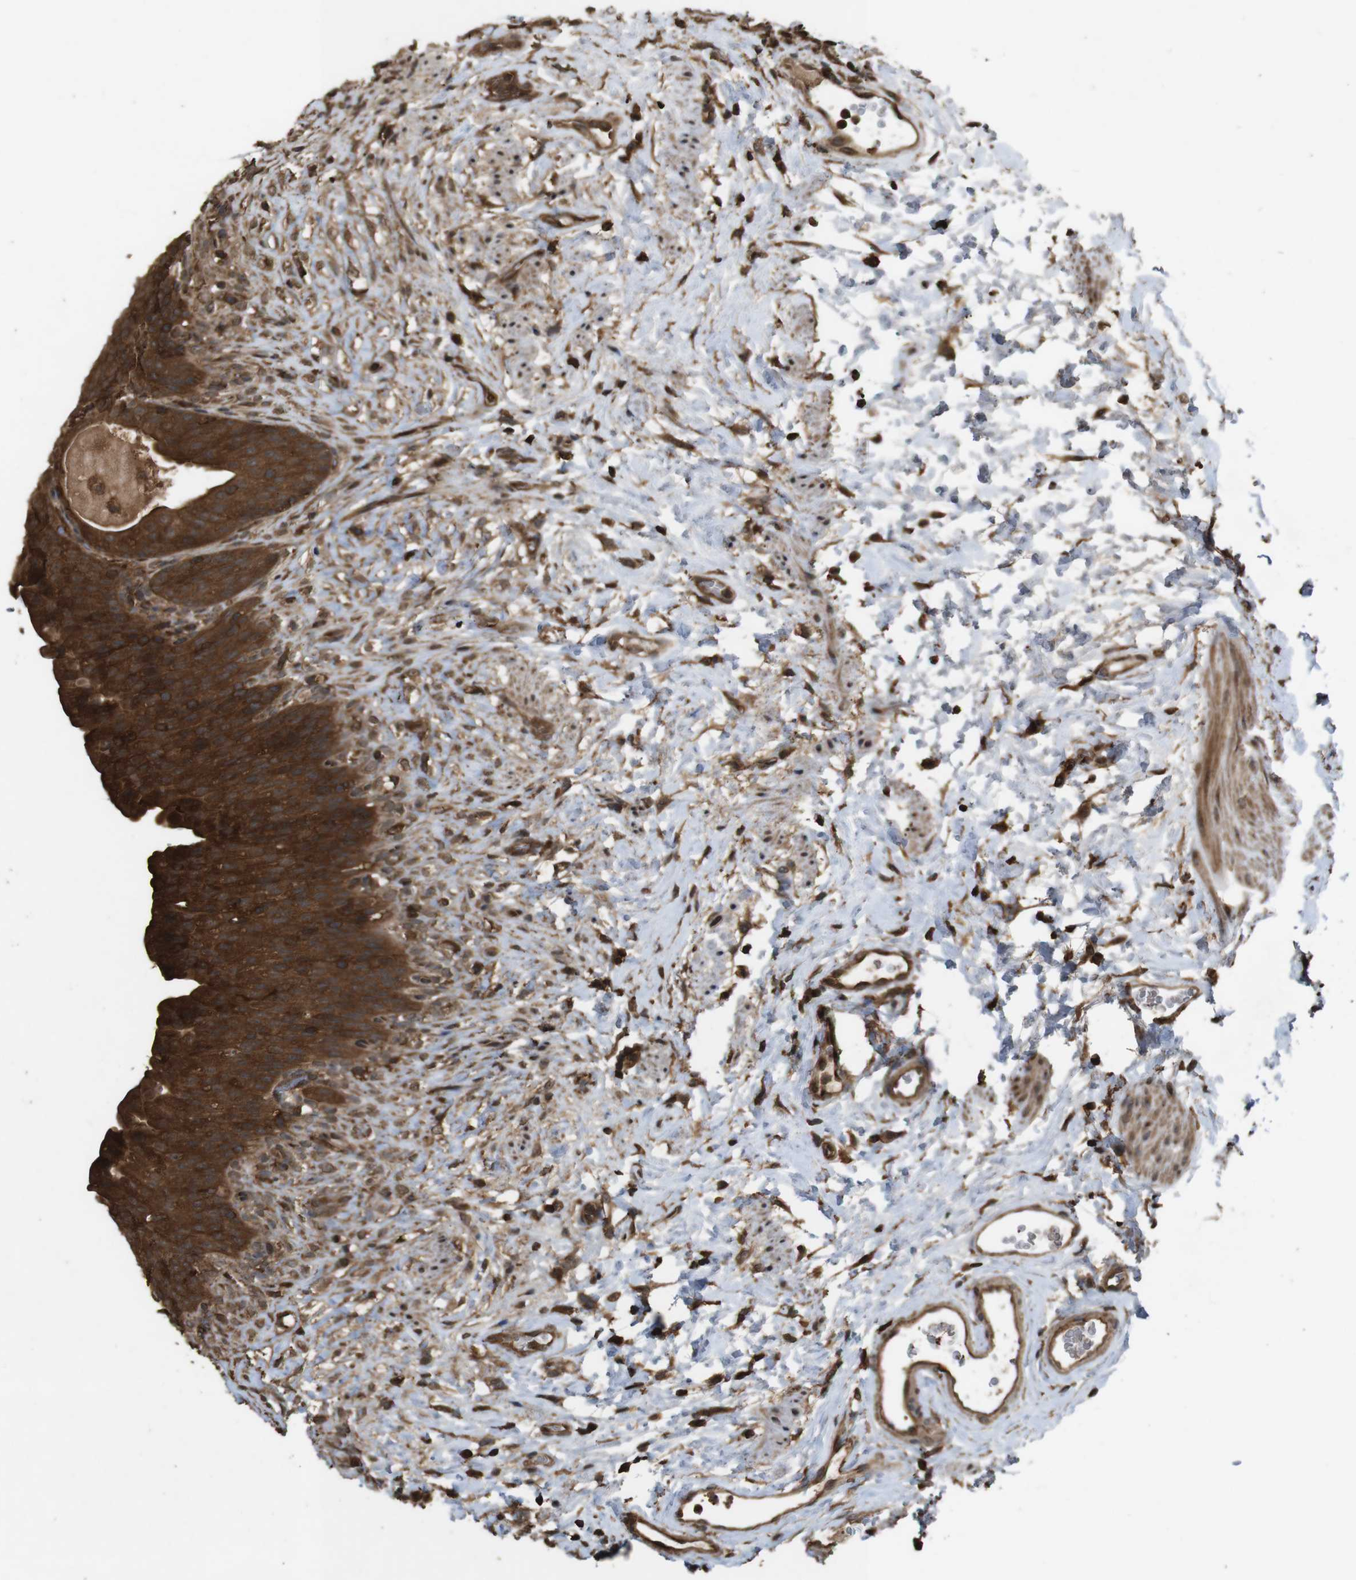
{"staining": {"intensity": "strong", "quantity": ">75%", "location": "cytoplasmic/membranous"}, "tissue": "urinary bladder", "cell_type": "Urothelial cells", "image_type": "normal", "snomed": [{"axis": "morphology", "description": "Normal tissue, NOS"}, {"axis": "topography", "description": "Urinary bladder"}], "caption": "DAB (3,3'-diaminobenzidine) immunohistochemical staining of unremarkable urinary bladder displays strong cytoplasmic/membranous protein staining in about >75% of urothelial cells. (DAB IHC, brown staining for protein, blue staining for nuclei).", "gene": "BAG4", "patient": {"sex": "female", "age": 79}}